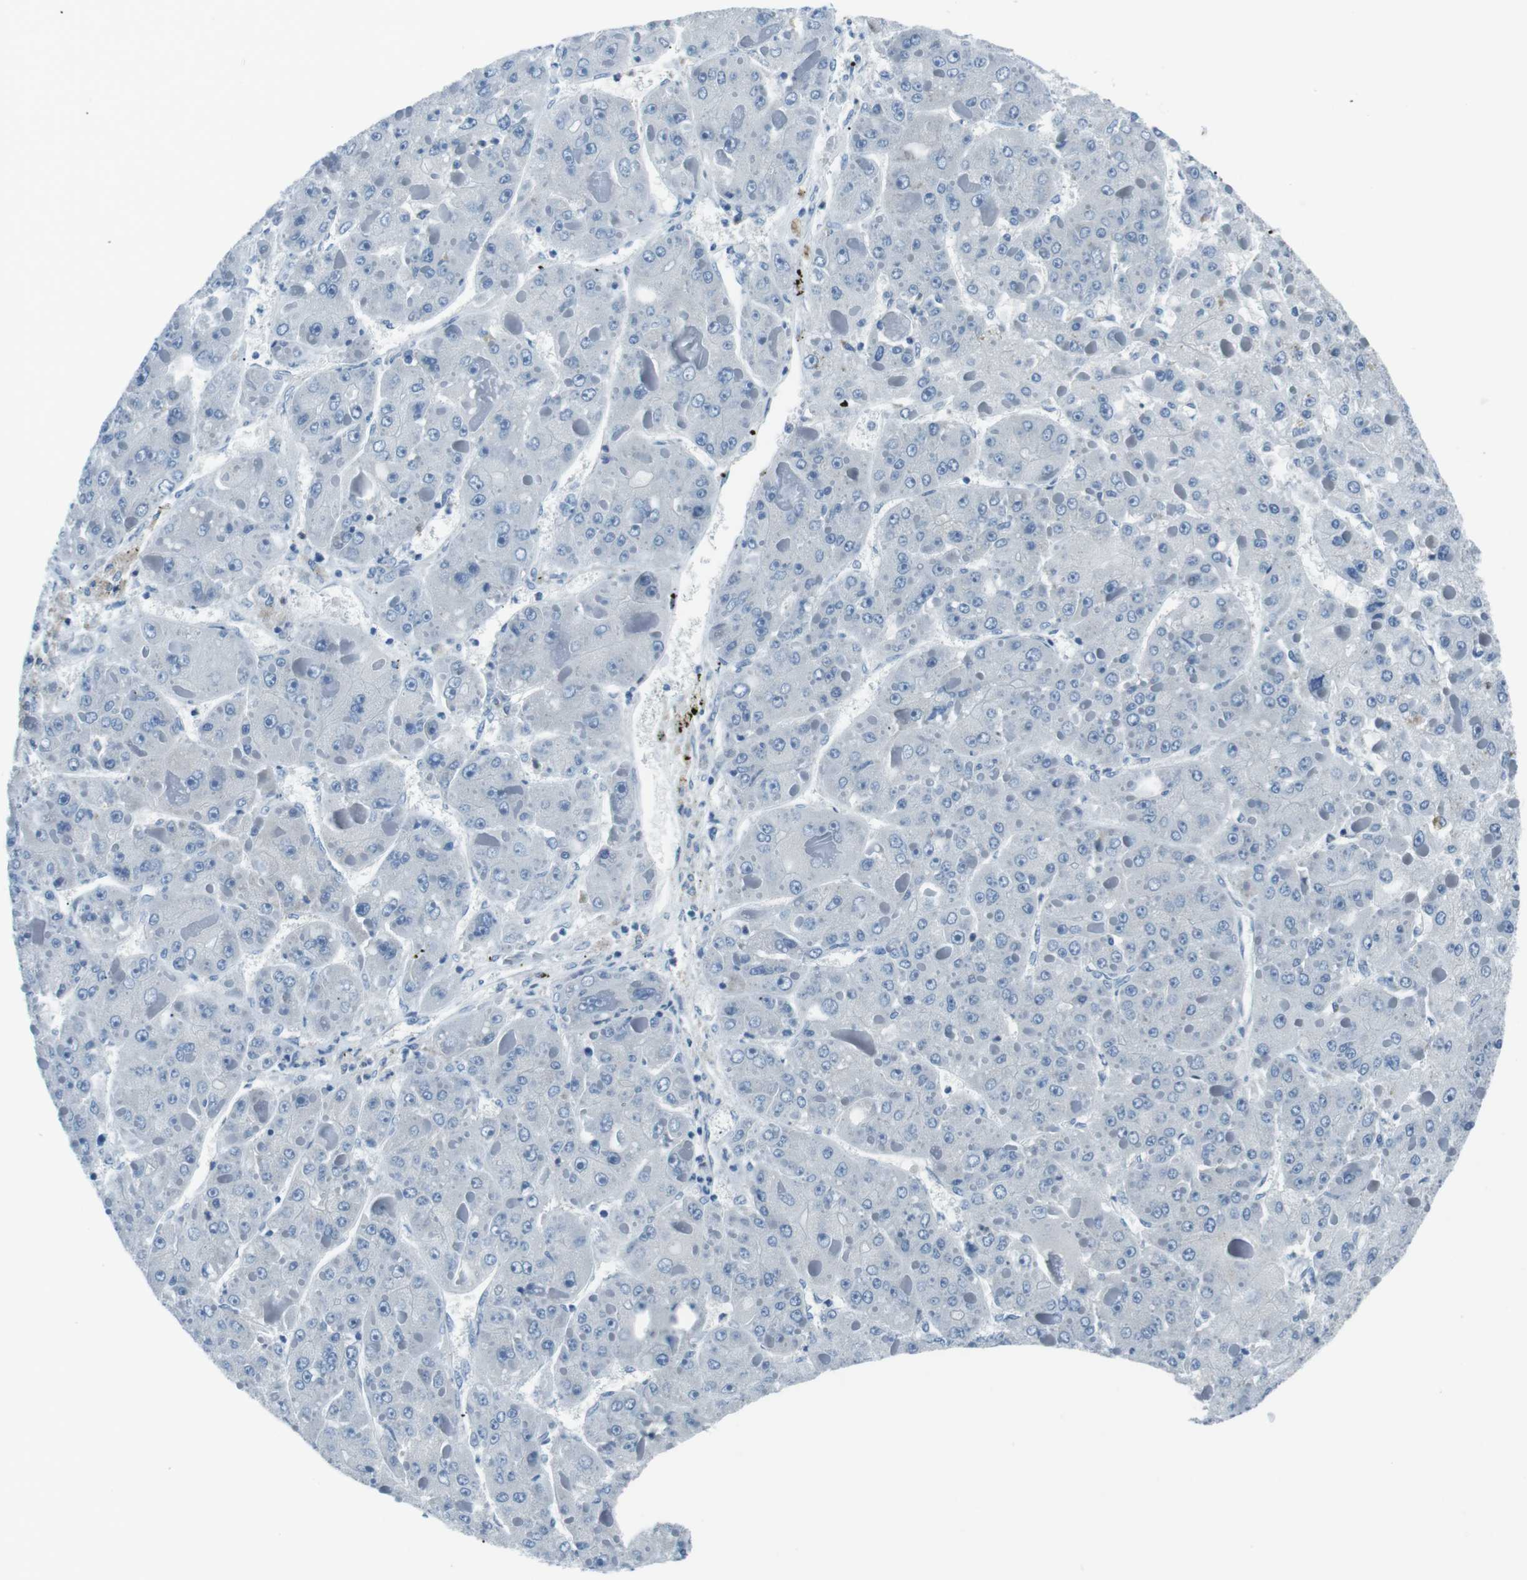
{"staining": {"intensity": "negative", "quantity": "none", "location": "none"}, "tissue": "liver cancer", "cell_type": "Tumor cells", "image_type": "cancer", "snomed": [{"axis": "morphology", "description": "Carcinoma, Hepatocellular, NOS"}, {"axis": "topography", "description": "Liver"}], "caption": "Protein analysis of liver cancer displays no significant staining in tumor cells.", "gene": "CSF2RA", "patient": {"sex": "female", "age": 73}}